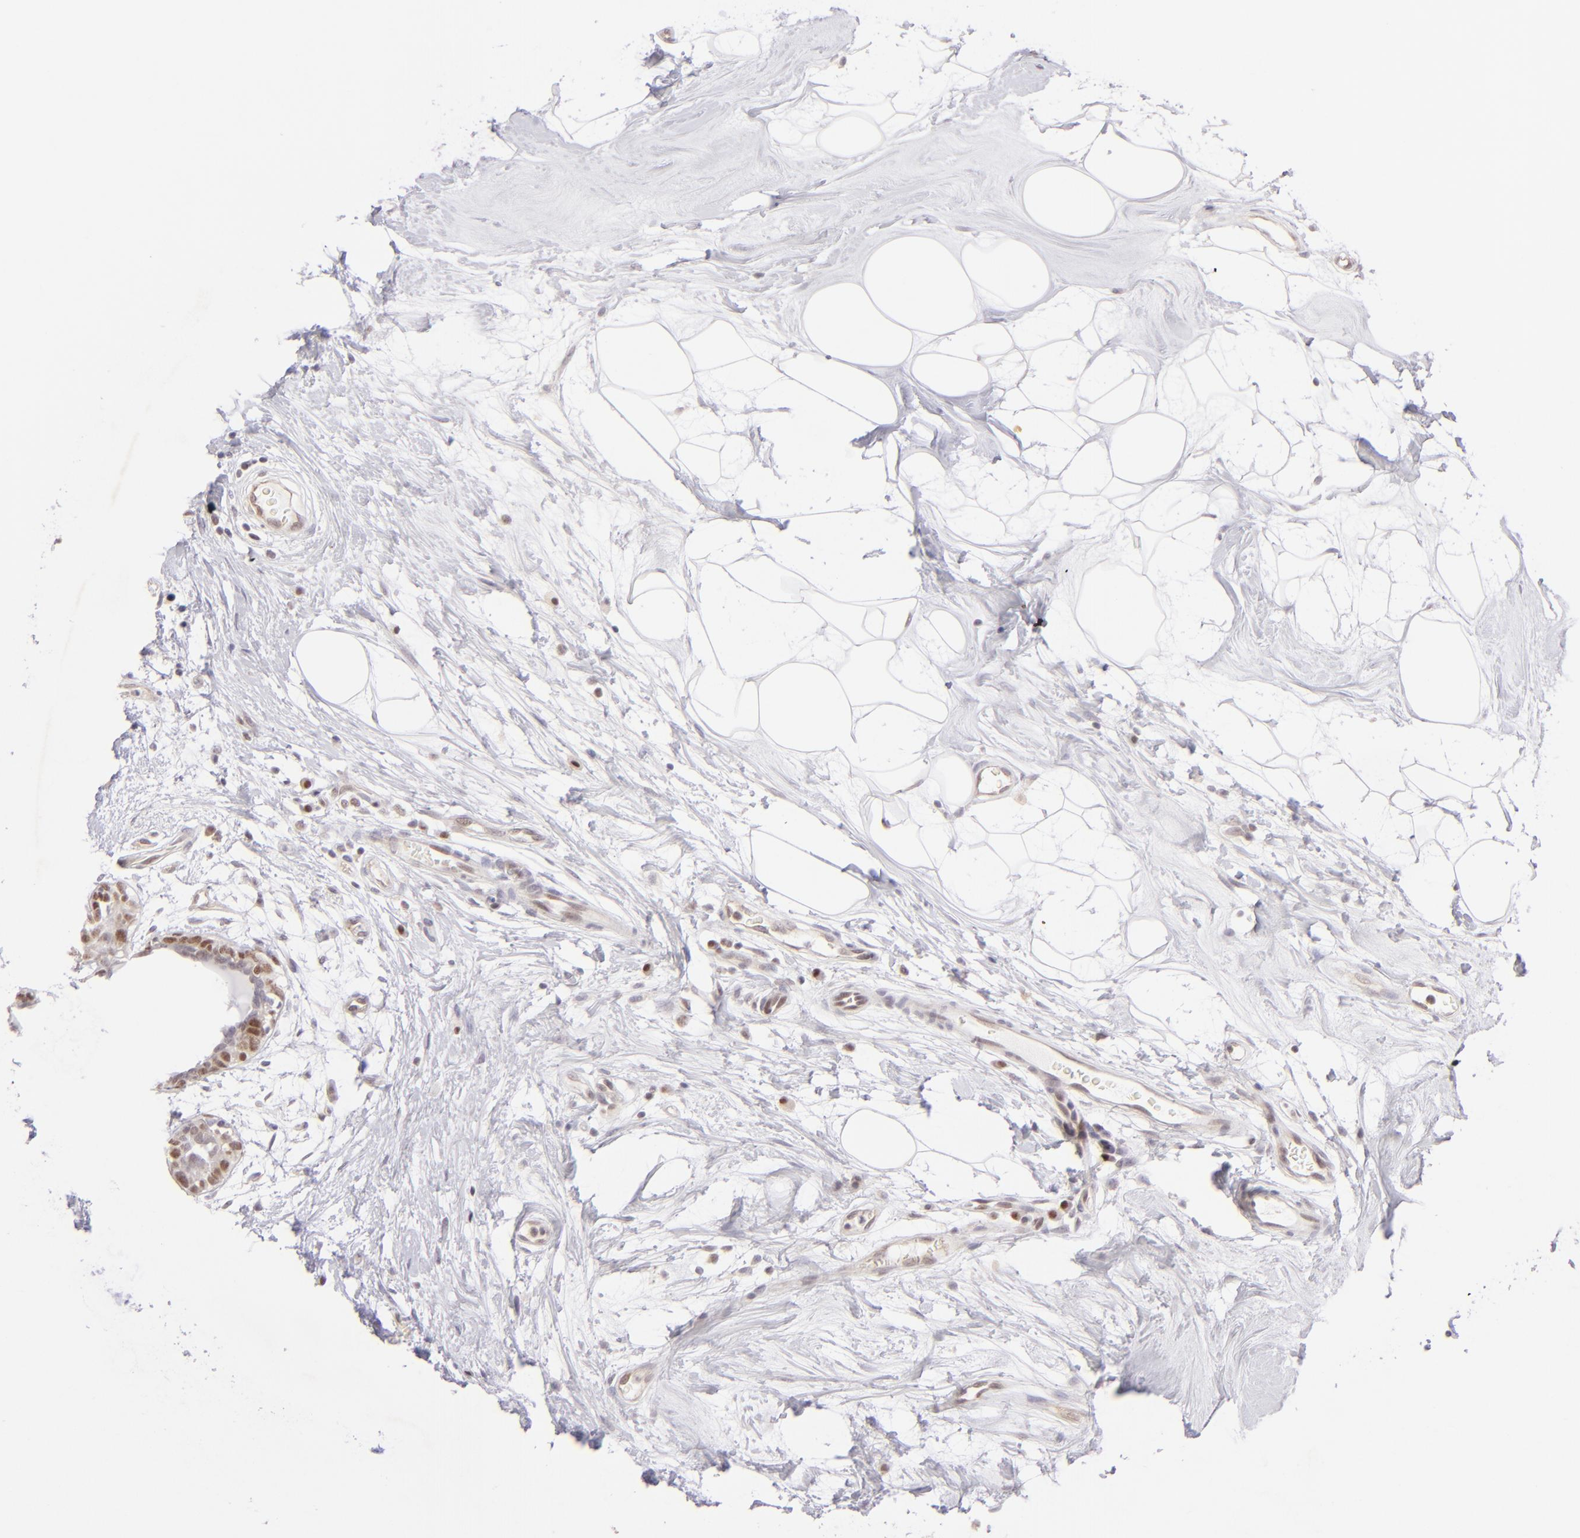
{"staining": {"intensity": "moderate", "quantity": "25%-75%", "location": "nuclear"}, "tissue": "breast cancer", "cell_type": "Tumor cells", "image_type": "cancer", "snomed": [{"axis": "morphology", "description": "Duct carcinoma"}, {"axis": "topography", "description": "Breast"}], "caption": "About 25%-75% of tumor cells in breast cancer (intraductal carcinoma) show moderate nuclear protein positivity as visualized by brown immunohistochemical staining.", "gene": "POU2F1", "patient": {"sex": "female", "age": 40}}